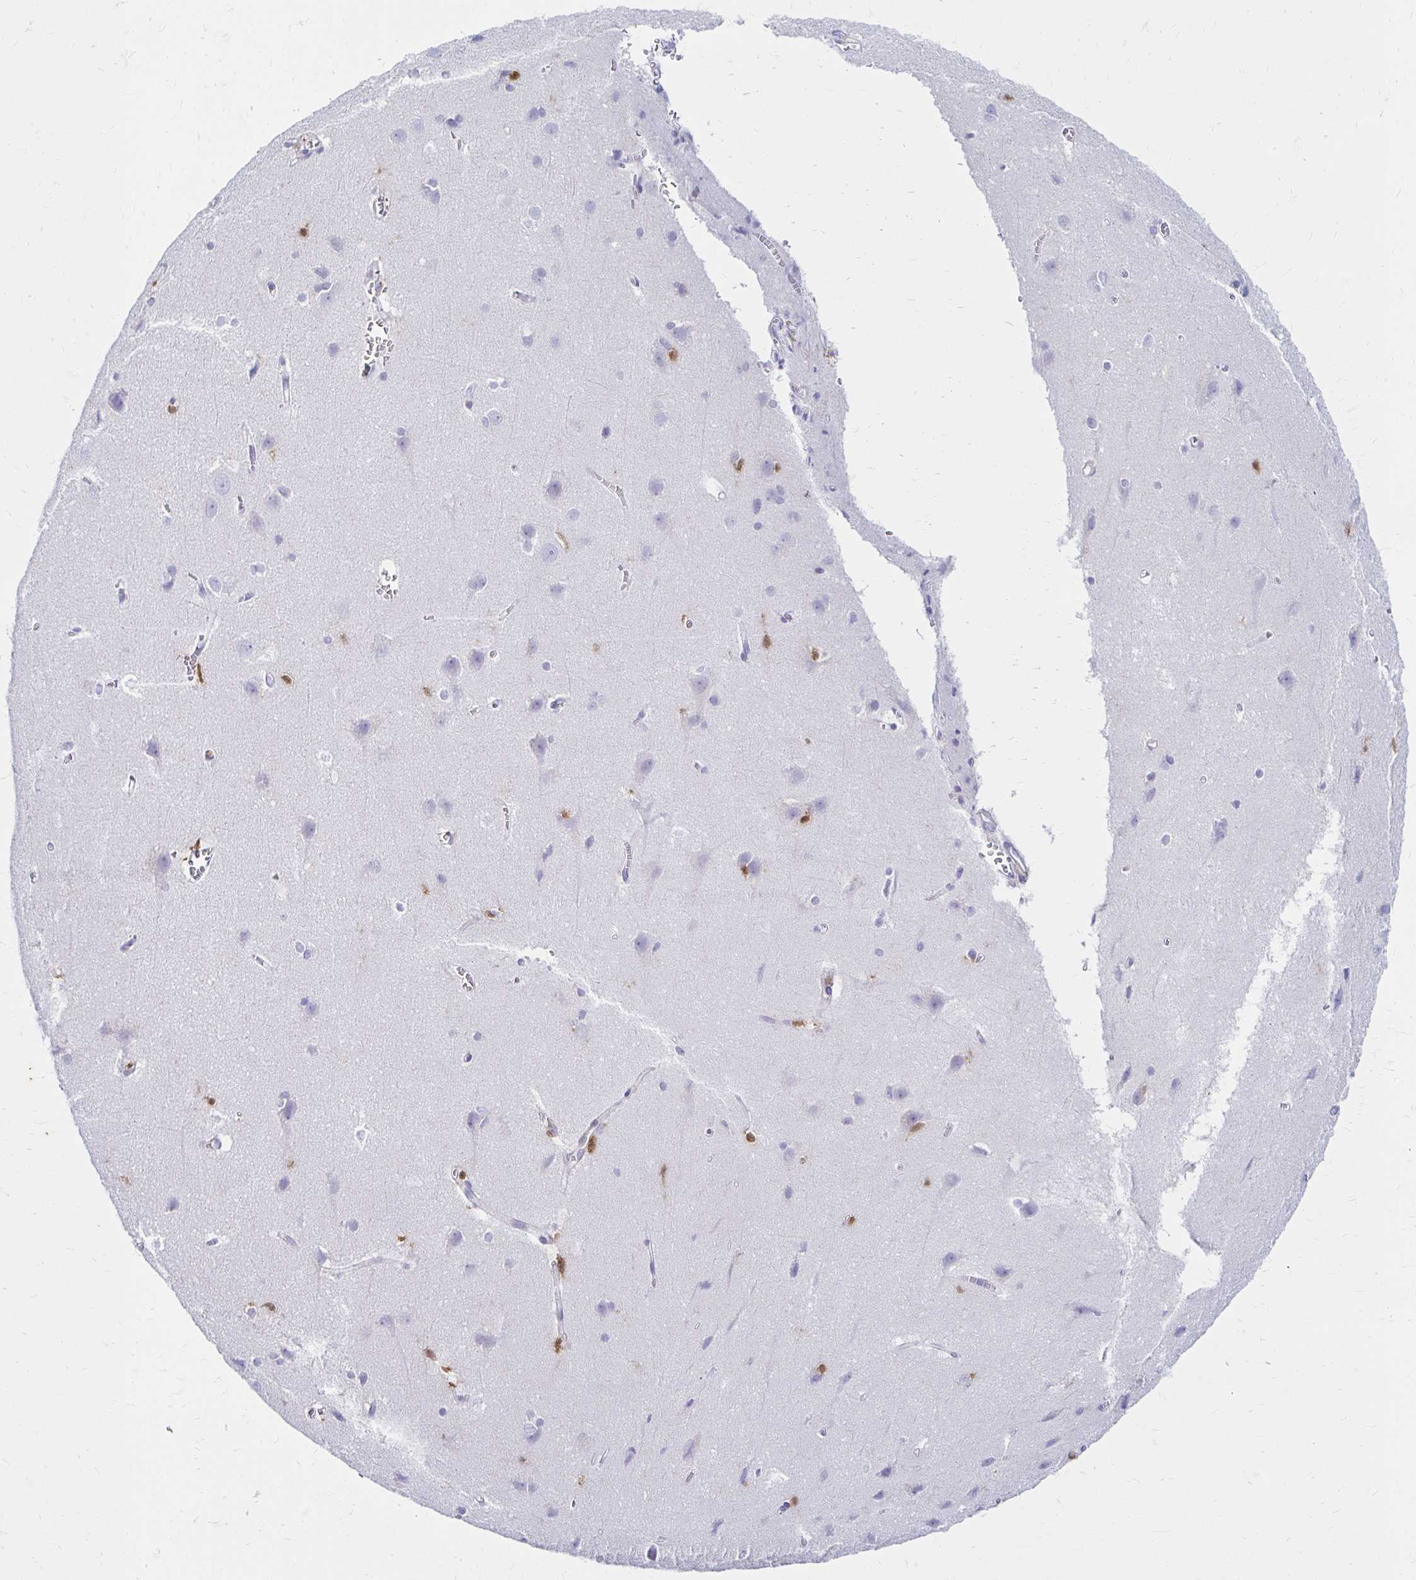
{"staining": {"intensity": "negative", "quantity": "none", "location": "none"}, "tissue": "cerebral cortex", "cell_type": "Endothelial cells", "image_type": "normal", "snomed": [{"axis": "morphology", "description": "Normal tissue, NOS"}, {"axis": "topography", "description": "Cerebral cortex"}], "caption": "A high-resolution histopathology image shows immunohistochemistry staining of normal cerebral cortex, which shows no significant staining in endothelial cells.", "gene": "PYCARD", "patient": {"sex": "male", "age": 37}}